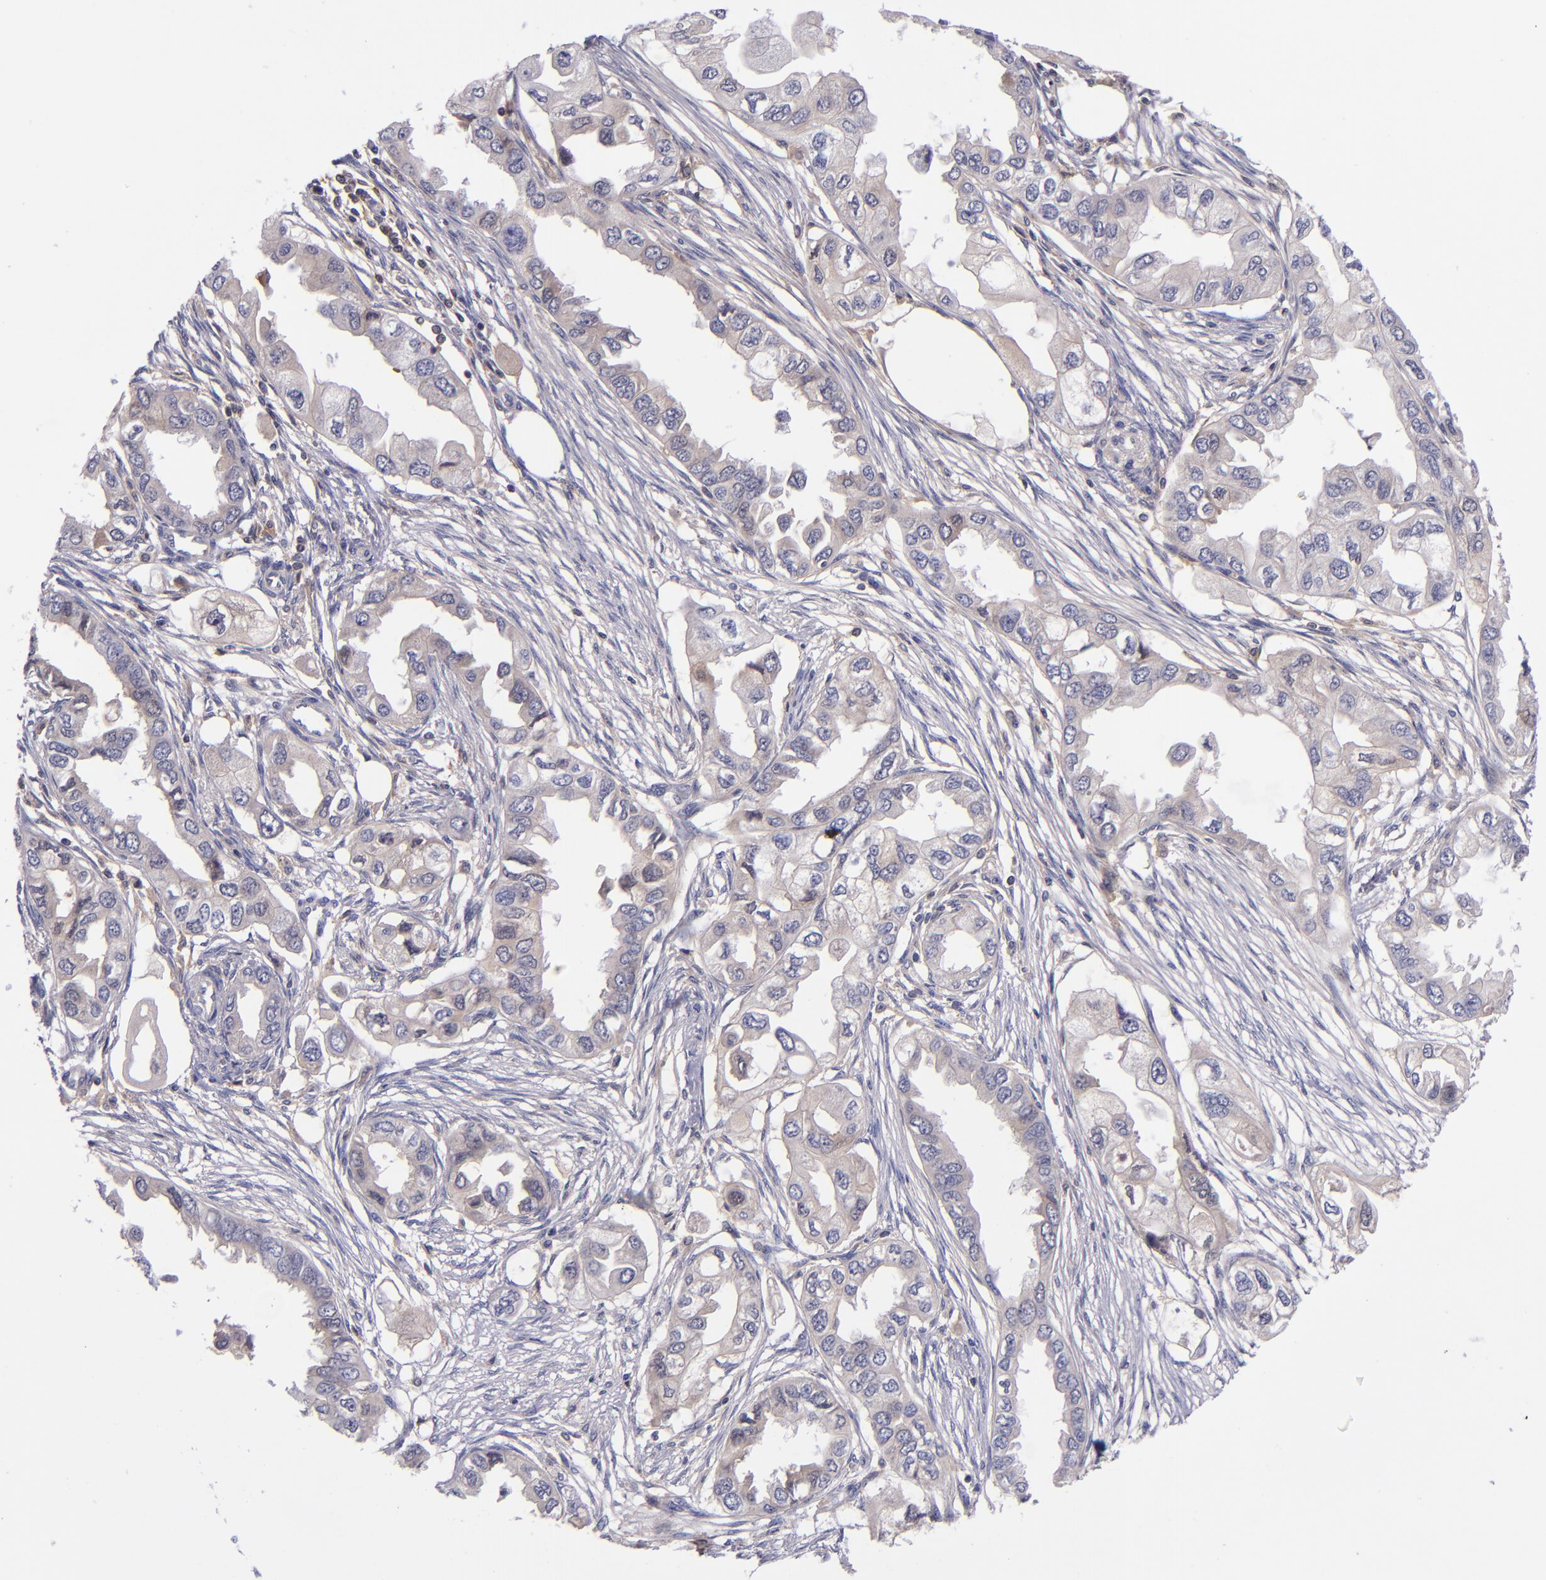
{"staining": {"intensity": "weak", "quantity": ">75%", "location": "cytoplasmic/membranous"}, "tissue": "endometrial cancer", "cell_type": "Tumor cells", "image_type": "cancer", "snomed": [{"axis": "morphology", "description": "Adenocarcinoma, NOS"}, {"axis": "topography", "description": "Endometrium"}], "caption": "Weak cytoplasmic/membranous staining for a protein is seen in approximately >75% of tumor cells of endometrial cancer (adenocarcinoma) using immunohistochemistry.", "gene": "RBP4", "patient": {"sex": "female", "age": 67}}